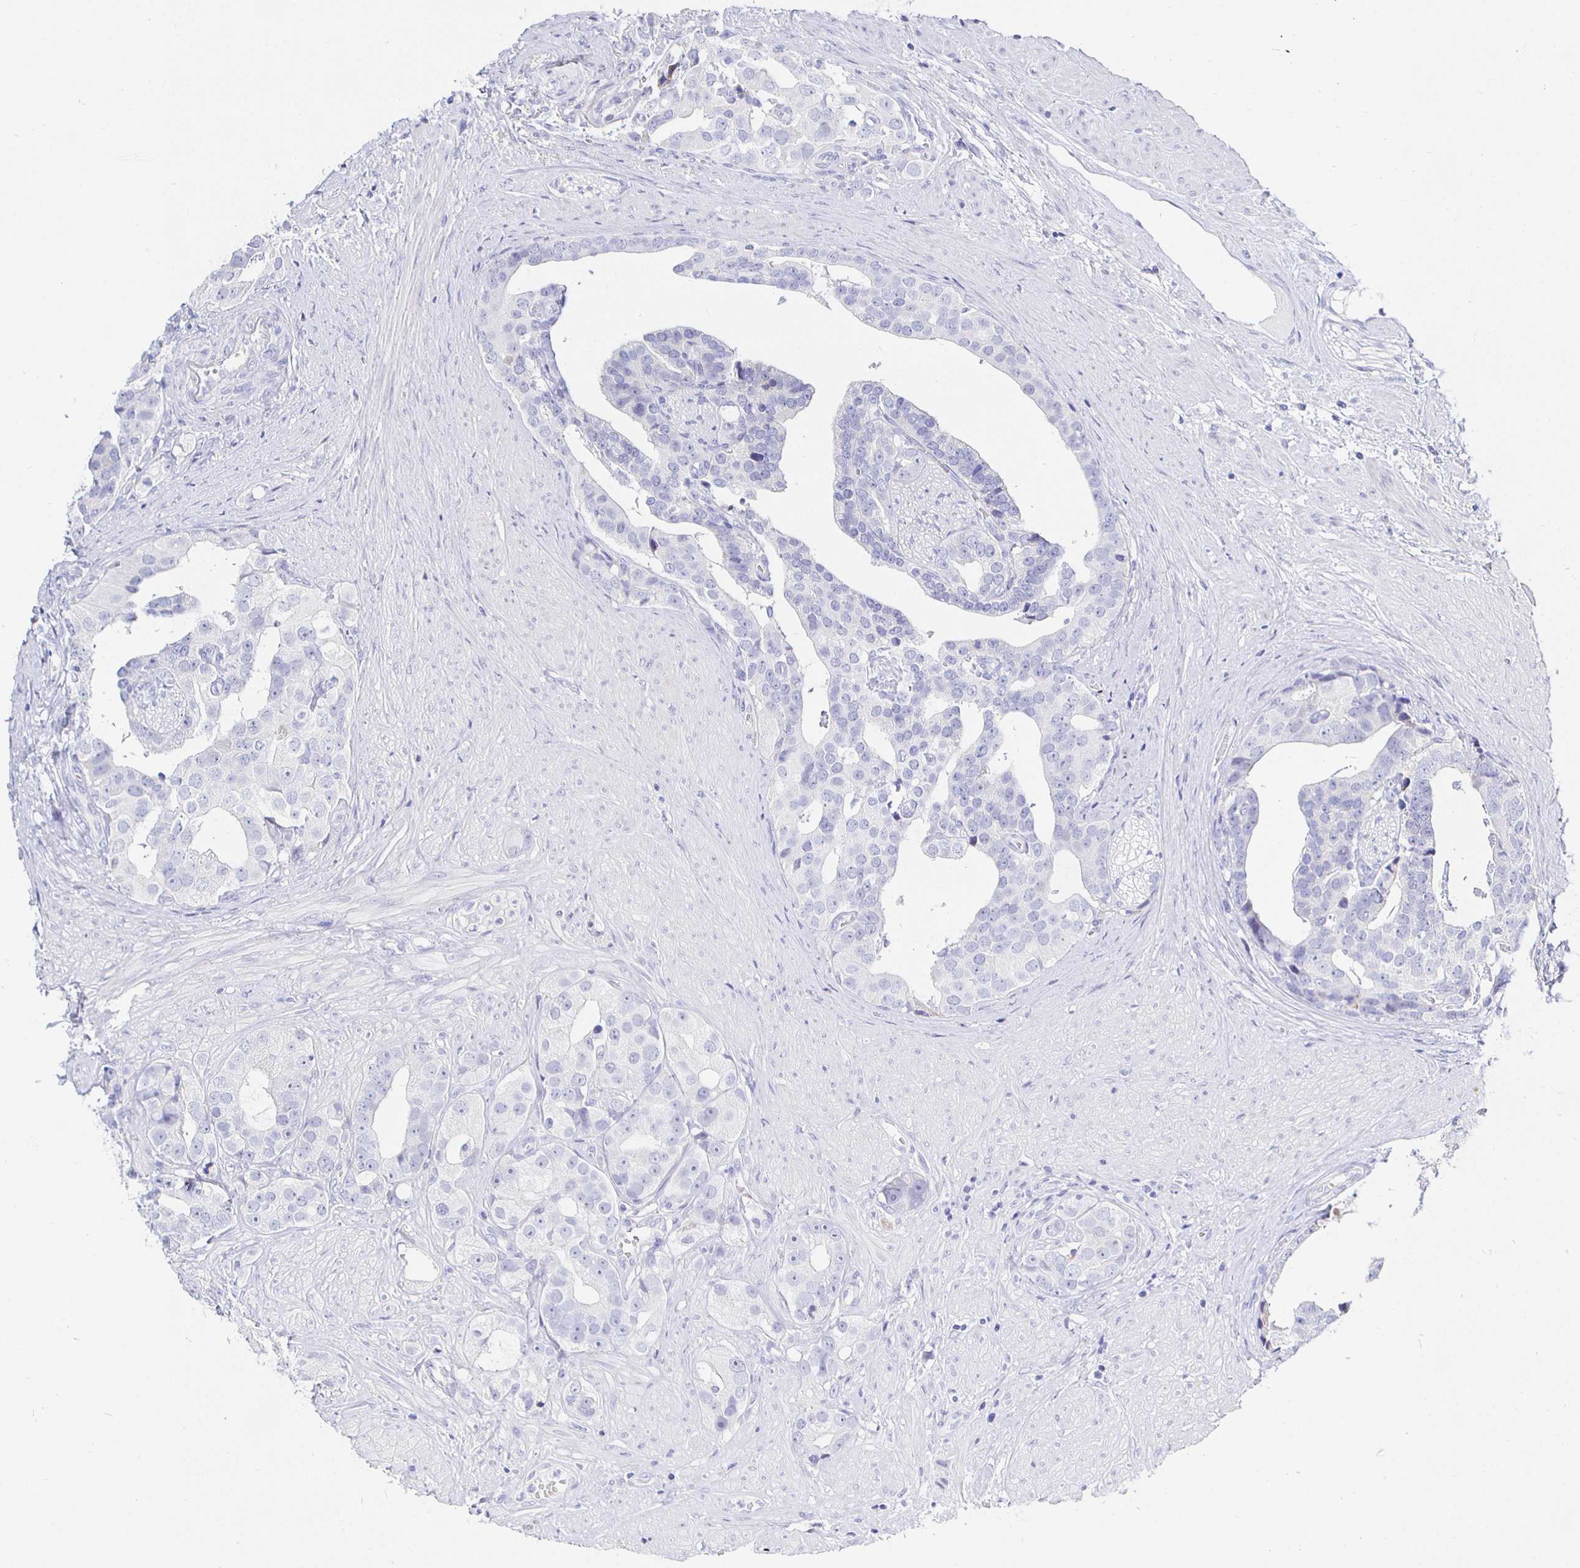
{"staining": {"intensity": "negative", "quantity": "none", "location": "none"}, "tissue": "prostate cancer", "cell_type": "Tumor cells", "image_type": "cancer", "snomed": [{"axis": "morphology", "description": "Adenocarcinoma, High grade"}, {"axis": "topography", "description": "Prostate"}], "caption": "Immunohistochemical staining of human adenocarcinoma (high-grade) (prostate) shows no significant positivity in tumor cells. (DAB immunohistochemistry (IHC) visualized using brightfield microscopy, high magnification).", "gene": "CR2", "patient": {"sex": "male", "age": 71}}